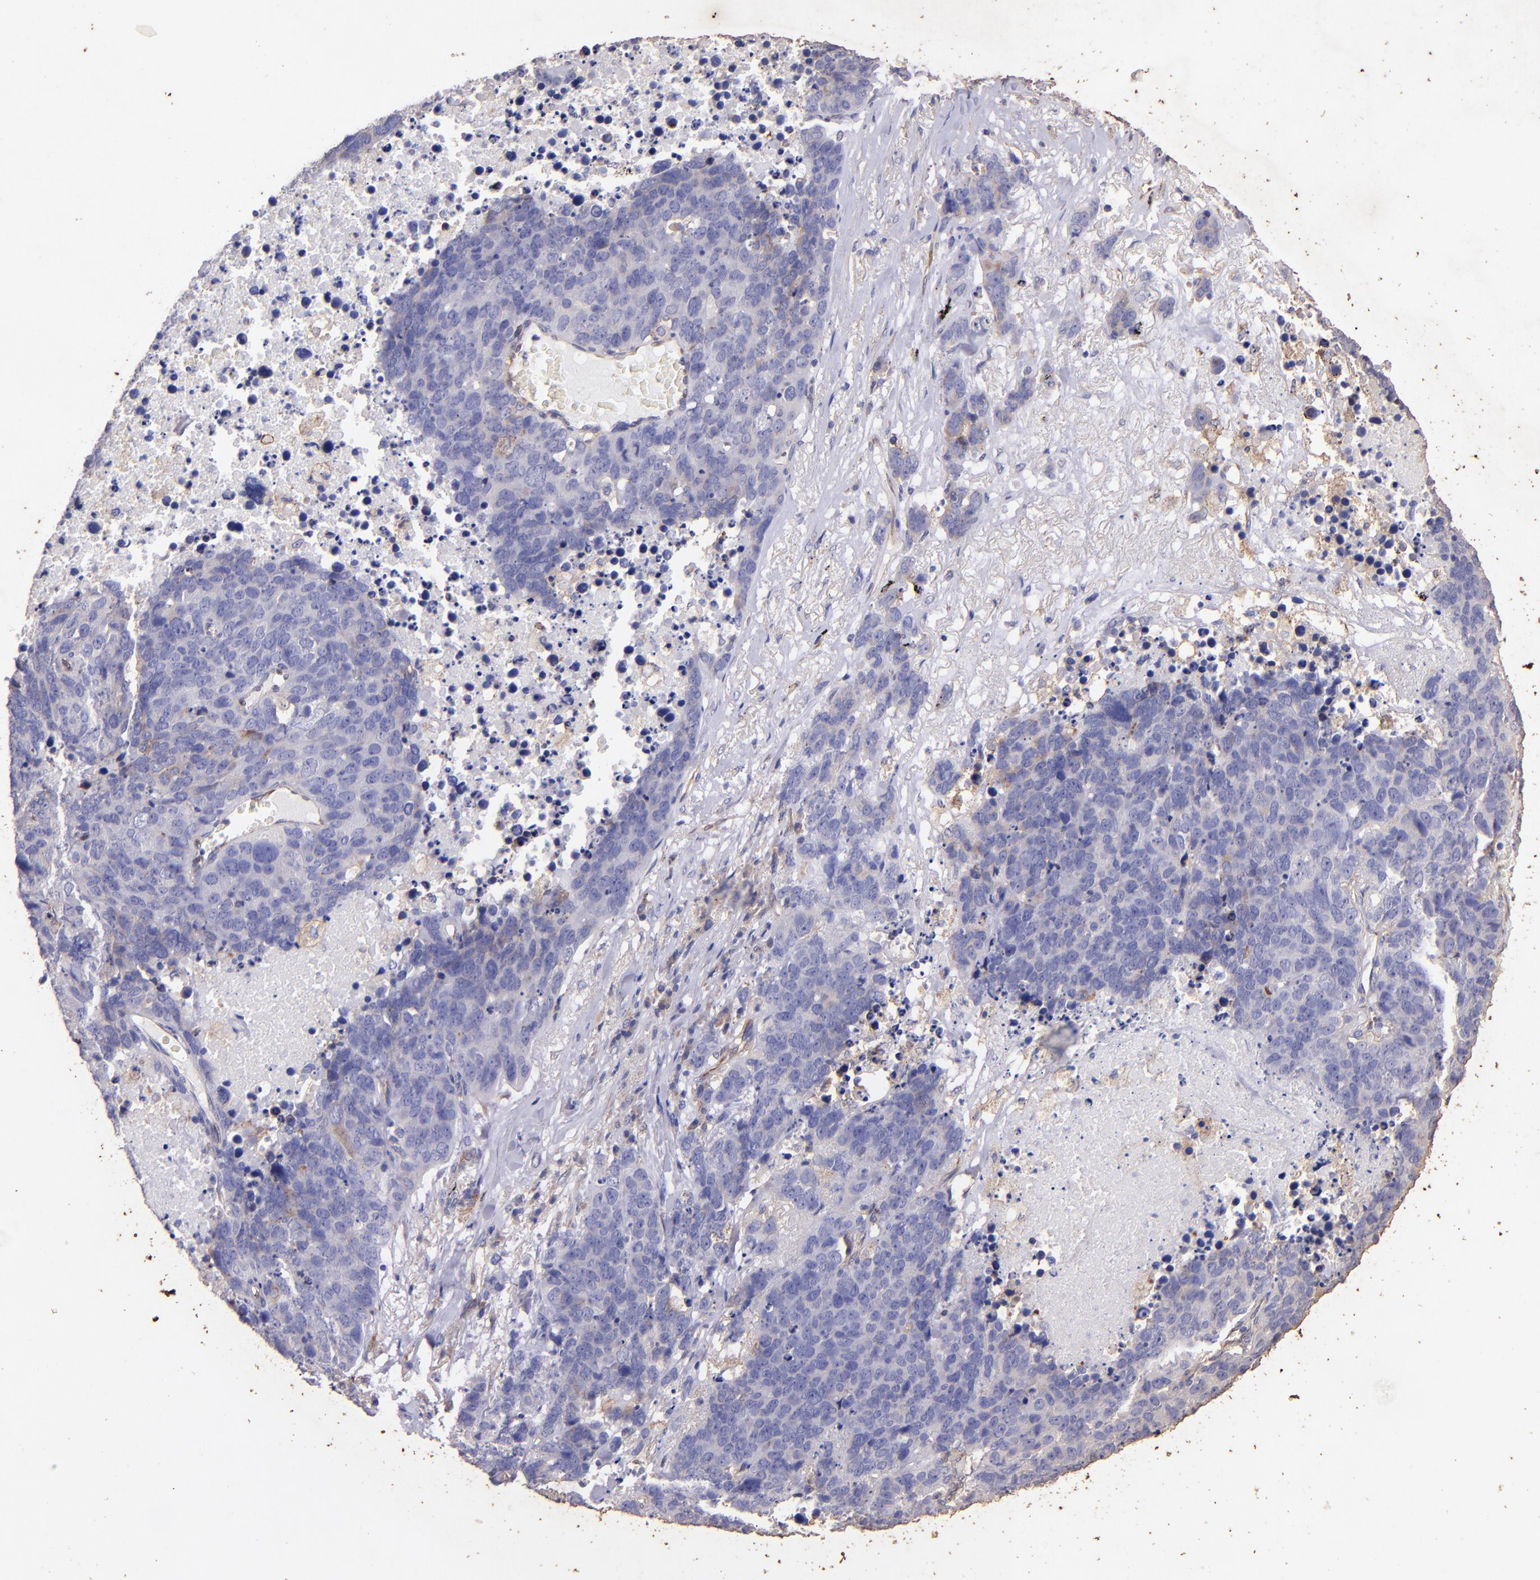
{"staining": {"intensity": "weak", "quantity": "<25%", "location": "cytoplasmic/membranous"}, "tissue": "lung cancer", "cell_type": "Tumor cells", "image_type": "cancer", "snomed": [{"axis": "morphology", "description": "Carcinoid, malignant, NOS"}, {"axis": "topography", "description": "Lung"}], "caption": "An immunohistochemistry image of lung cancer is shown. There is no staining in tumor cells of lung cancer. (DAB immunohistochemistry (IHC) with hematoxylin counter stain).", "gene": "RET", "patient": {"sex": "male", "age": 60}}